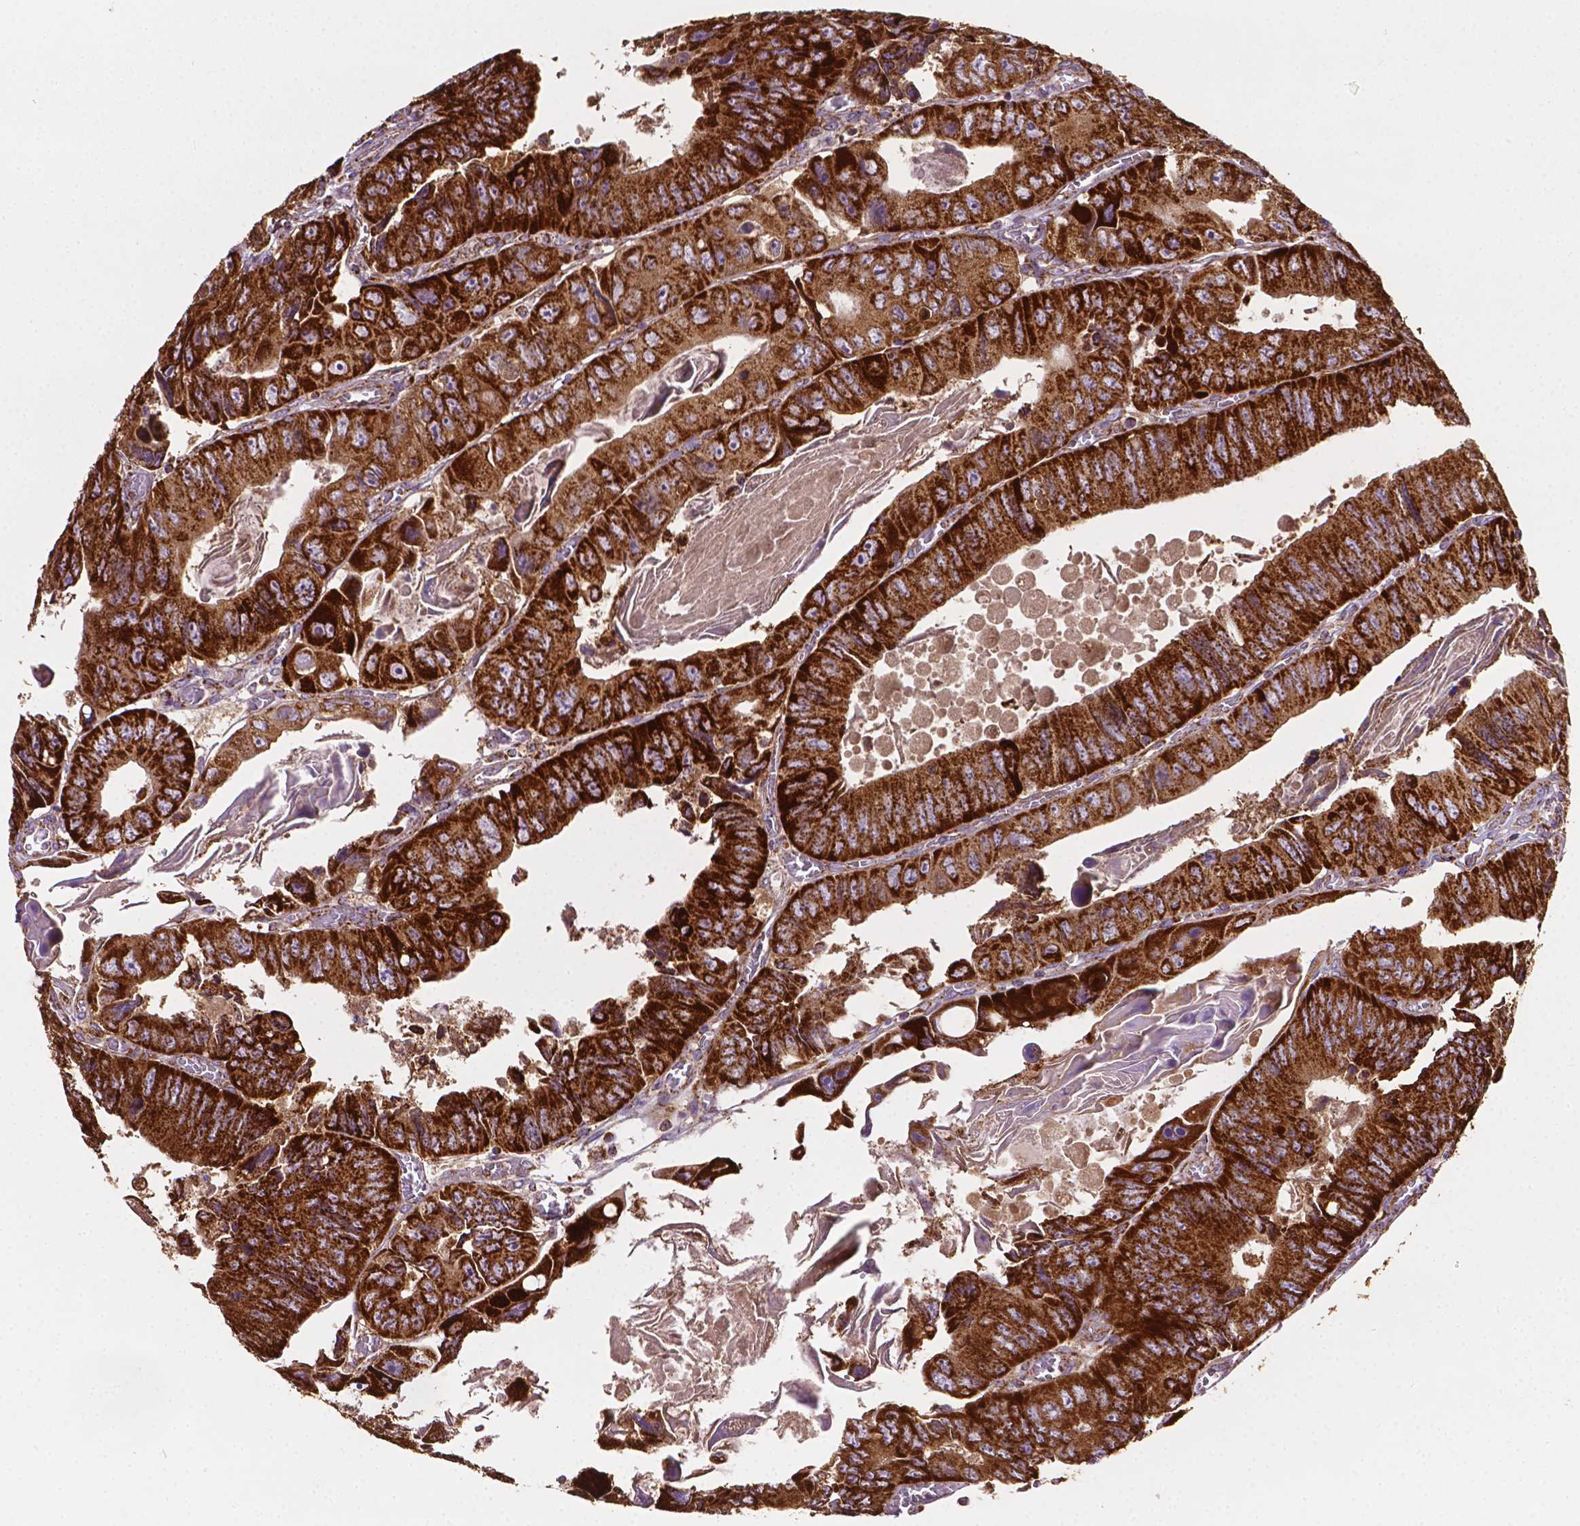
{"staining": {"intensity": "strong", "quantity": ">75%", "location": "cytoplasmic/membranous"}, "tissue": "colorectal cancer", "cell_type": "Tumor cells", "image_type": "cancer", "snomed": [{"axis": "morphology", "description": "Adenocarcinoma, NOS"}, {"axis": "topography", "description": "Colon"}], "caption": "DAB (3,3'-diaminobenzidine) immunohistochemical staining of colorectal adenocarcinoma exhibits strong cytoplasmic/membranous protein staining in about >75% of tumor cells. (brown staining indicates protein expression, while blue staining denotes nuclei).", "gene": "ILVBL", "patient": {"sex": "female", "age": 84}}